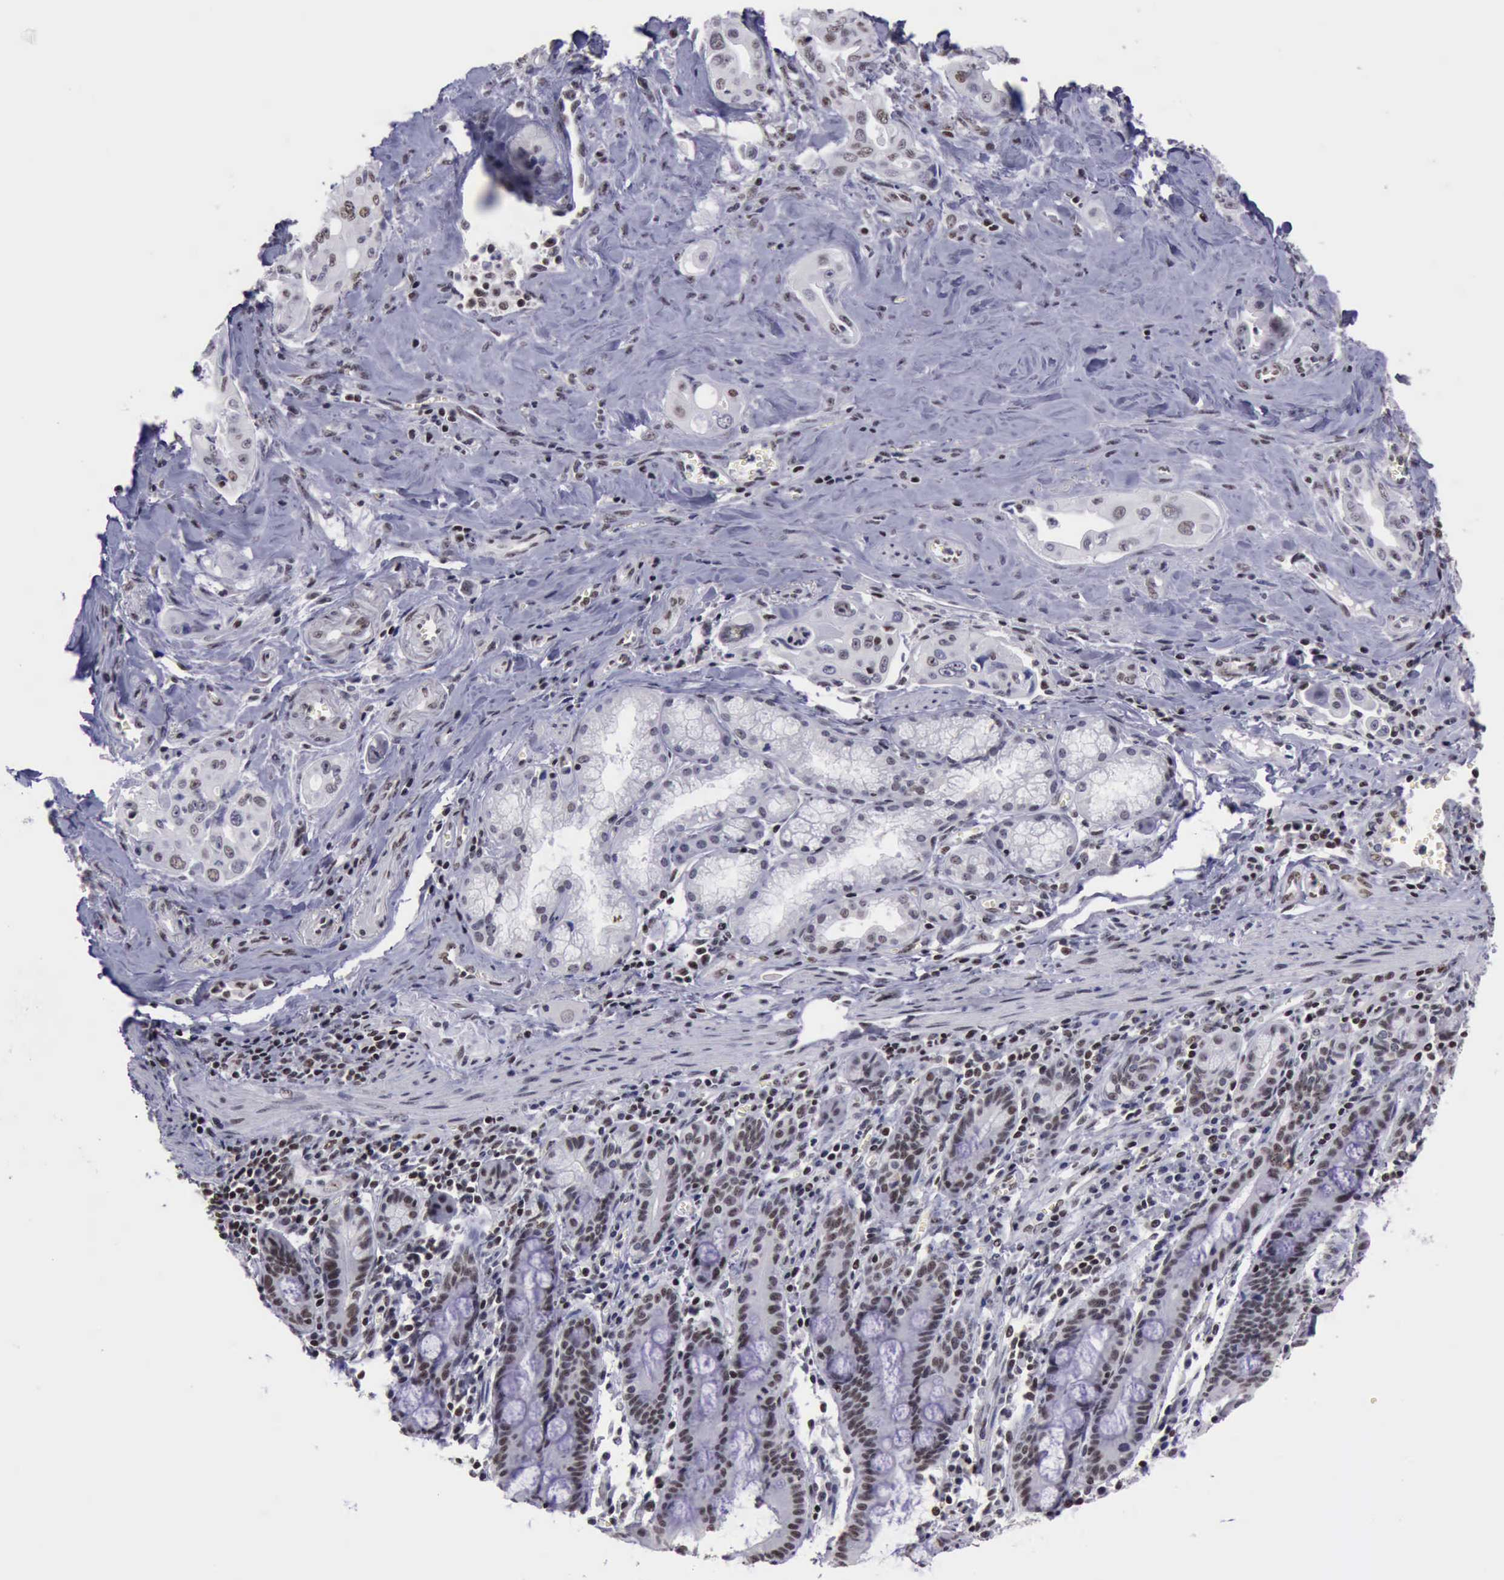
{"staining": {"intensity": "moderate", "quantity": "25%-75%", "location": "nuclear"}, "tissue": "pancreatic cancer", "cell_type": "Tumor cells", "image_type": "cancer", "snomed": [{"axis": "morphology", "description": "Adenocarcinoma, NOS"}, {"axis": "topography", "description": "Pancreas"}], "caption": "About 25%-75% of tumor cells in pancreatic adenocarcinoma show moderate nuclear protein staining as visualized by brown immunohistochemical staining.", "gene": "YY1", "patient": {"sex": "male", "age": 77}}